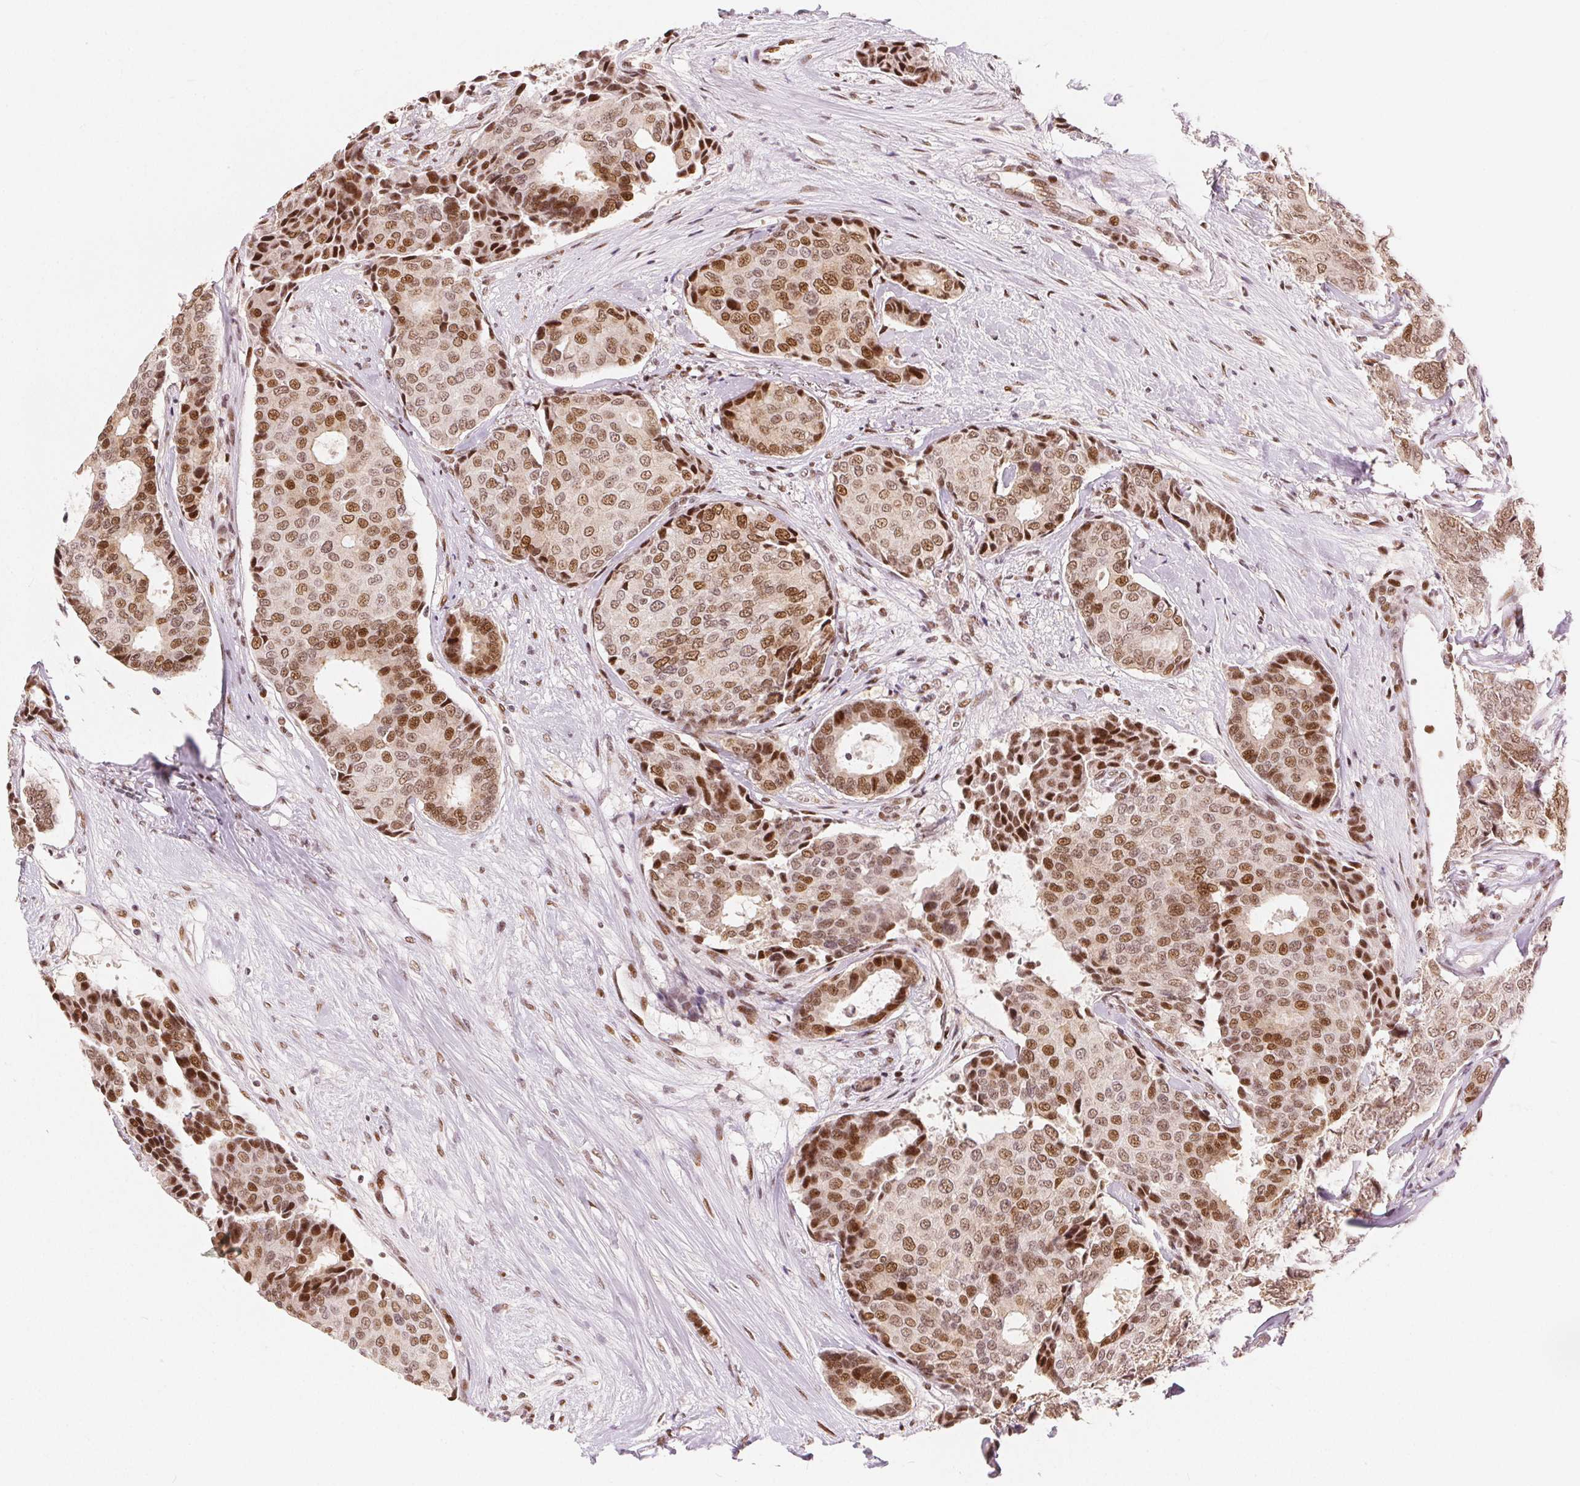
{"staining": {"intensity": "moderate", "quantity": ">75%", "location": "nuclear"}, "tissue": "breast cancer", "cell_type": "Tumor cells", "image_type": "cancer", "snomed": [{"axis": "morphology", "description": "Duct carcinoma"}, {"axis": "topography", "description": "Breast"}], "caption": "DAB immunohistochemical staining of invasive ductal carcinoma (breast) shows moderate nuclear protein staining in approximately >75% of tumor cells. (DAB (3,3'-diaminobenzidine) IHC with brightfield microscopy, high magnification).", "gene": "ZNF703", "patient": {"sex": "female", "age": 75}}